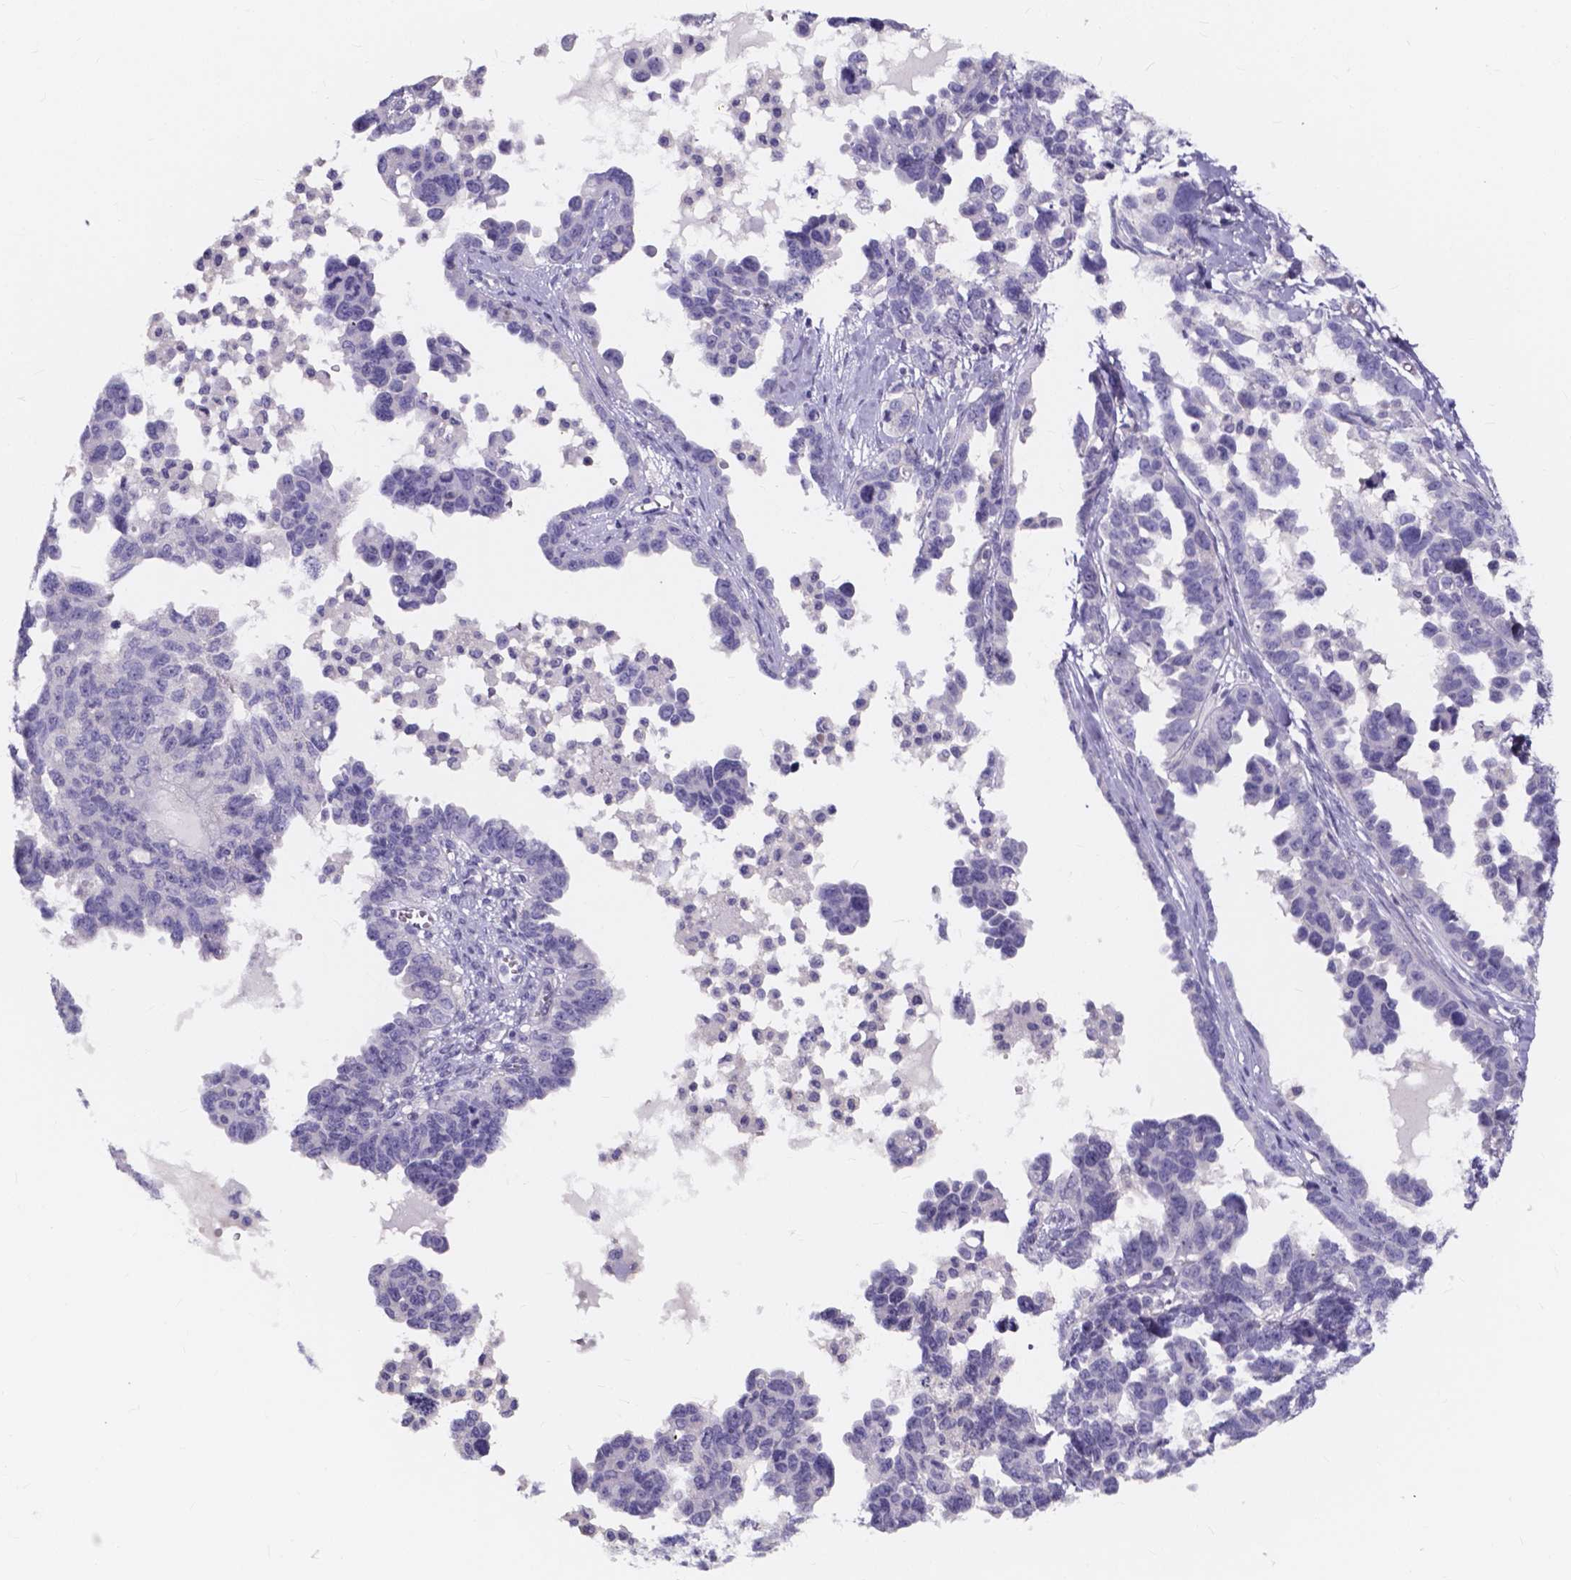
{"staining": {"intensity": "negative", "quantity": "none", "location": "none"}, "tissue": "ovarian cancer", "cell_type": "Tumor cells", "image_type": "cancer", "snomed": [{"axis": "morphology", "description": "Cystadenocarcinoma, serous, NOS"}, {"axis": "topography", "description": "Ovary"}], "caption": "The photomicrograph shows no staining of tumor cells in ovarian serous cystadenocarcinoma.", "gene": "SPOCD1", "patient": {"sex": "female", "age": 69}}